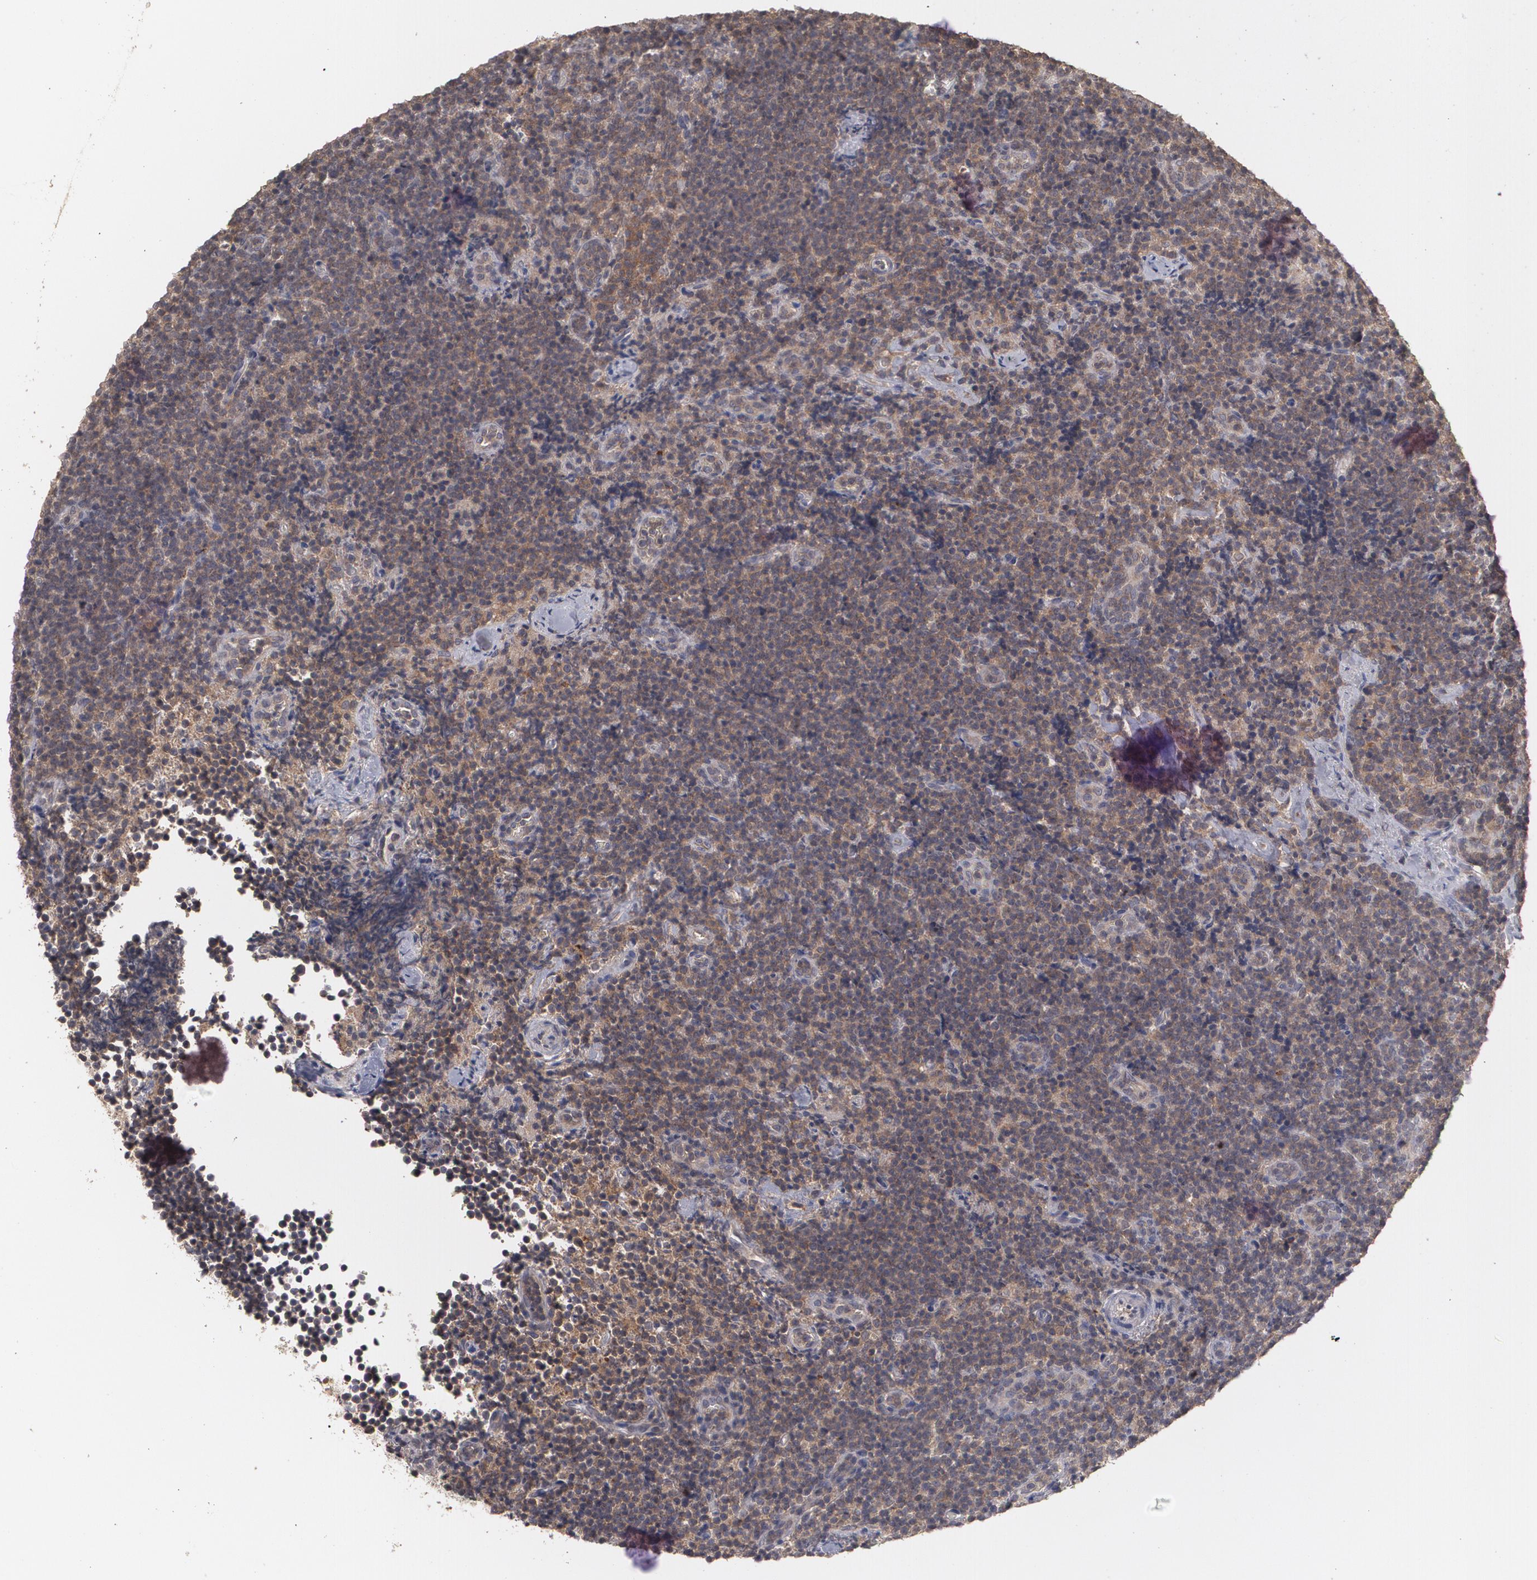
{"staining": {"intensity": "strong", "quantity": ">75%", "location": "cytoplasmic/membranous"}, "tissue": "lymphoma", "cell_type": "Tumor cells", "image_type": "cancer", "snomed": [{"axis": "morphology", "description": "Malignant lymphoma, non-Hodgkin's type, High grade"}, {"axis": "topography", "description": "Lymph node"}], "caption": "Immunohistochemical staining of human malignant lymphoma, non-Hodgkin's type (high-grade) shows high levels of strong cytoplasmic/membranous expression in approximately >75% of tumor cells. (DAB IHC with brightfield microscopy, high magnification).", "gene": "ARF6", "patient": {"sex": "female", "age": 58}}